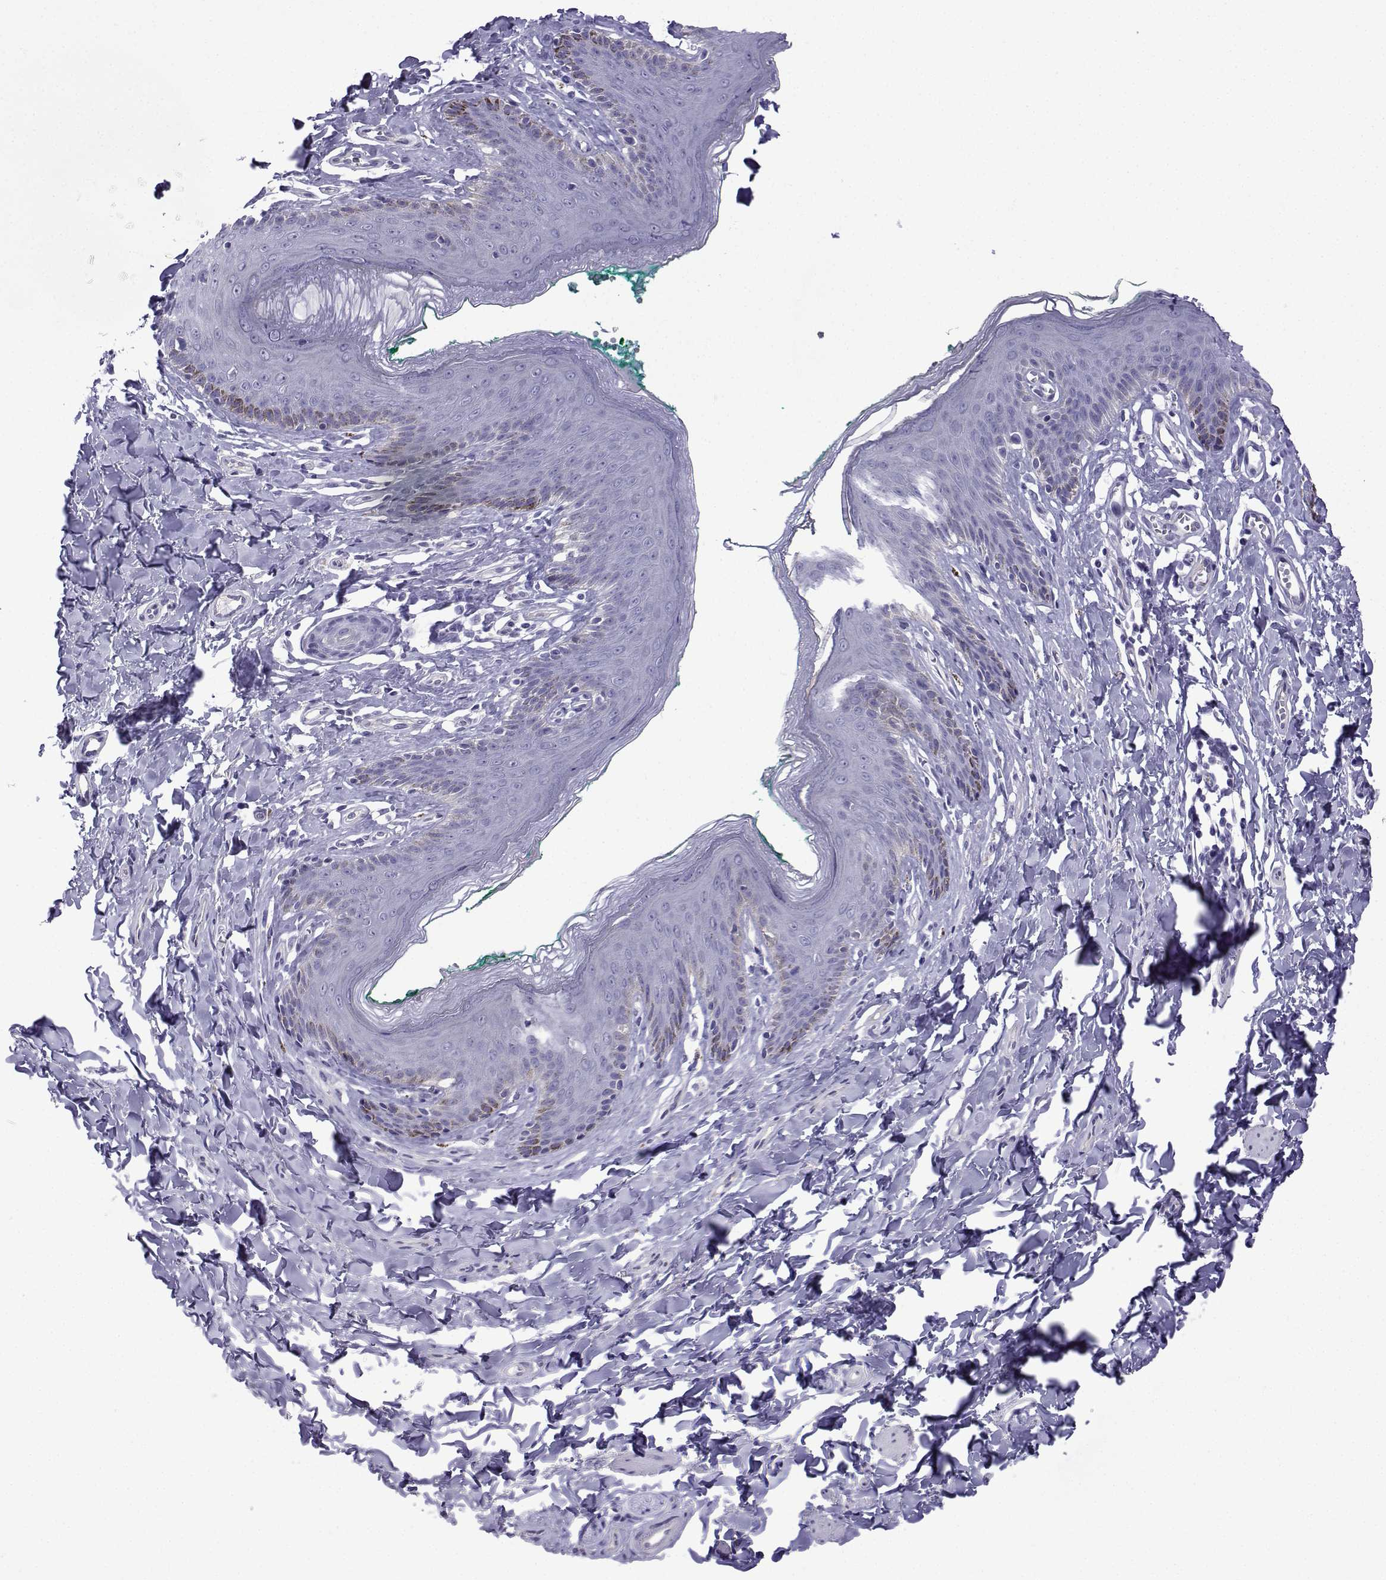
{"staining": {"intensity": "negative", "quantity": "none", "location": "none"}, "tissue": "skin", "cell_type": "Epidermal cells", "image_type": "normal", "snomed": [{"axis": "morphology", "description": "Normal tissue, NOS"}, {"axis": "topography", "description": "Vulva"}], "caption": "Benign skin was stained to show a protein in brown. There is no significant expression in epidermal cells. (Immunohistochemistry, brightfield microscopy, high magnification).", "gene": "CFAP70", "patient": {"sex": "female", "age": 66}}